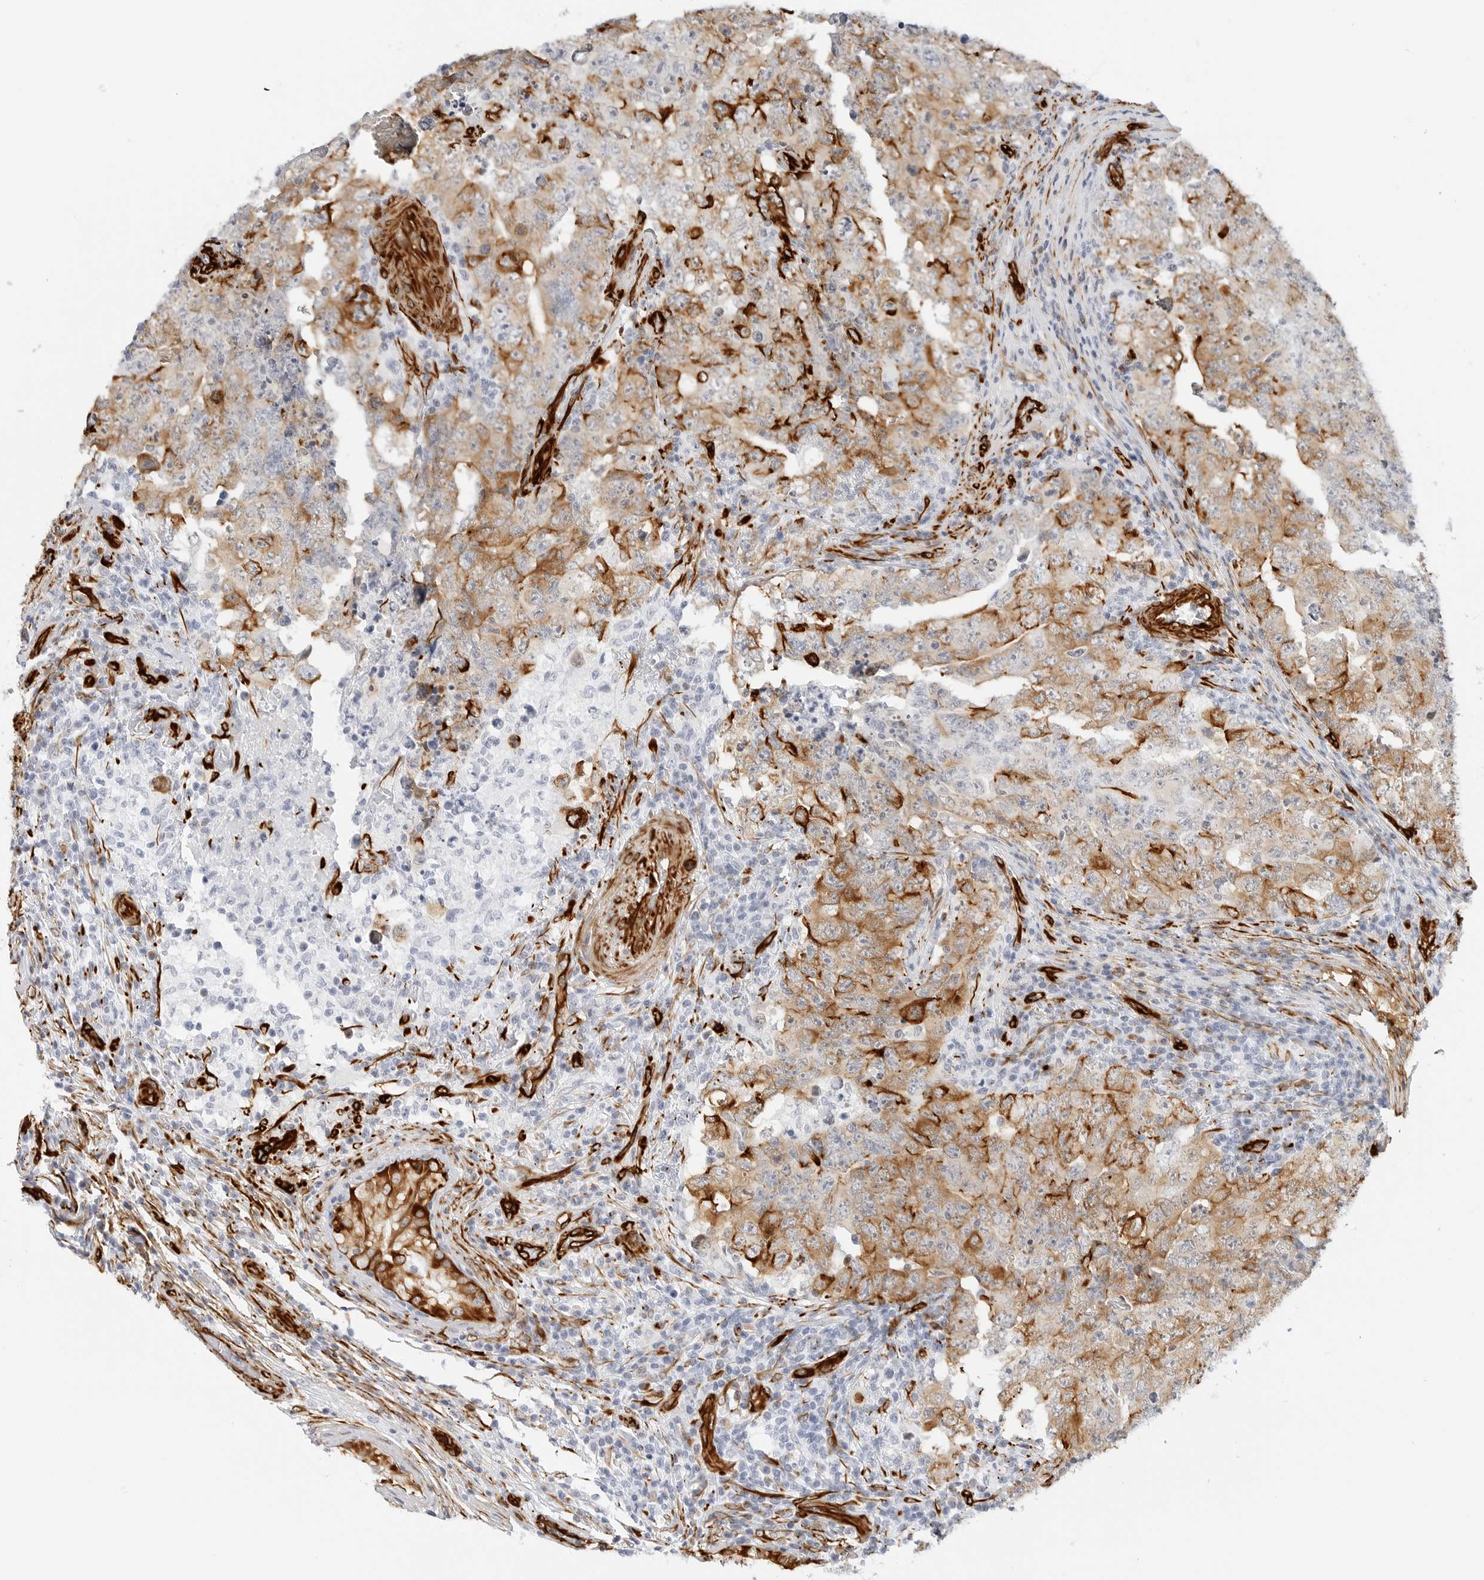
{"staining": {"intensity": "moderate", "quantity": ">75%", "location": "cytoplasmic/membranous"}, "tissue": "testis cancer", "cell_type": "Tumor cells", "image_type": "cancer", "snomed": [{"axis": "morphology", "description": "Carcinoma, Embryonal, NOS"}, {"axis": "topography", "description": "Testis"}], "caption": "A high-resolution photomicrograph shows immunohistochemistry (IHC) staining of testis embryonal carcinoma, which shows moderate cytoplasmic/membranous staining in approximately >75% of tumor cells.", "gene": "NES", "patient": {"sex": "male", "age": 26}}